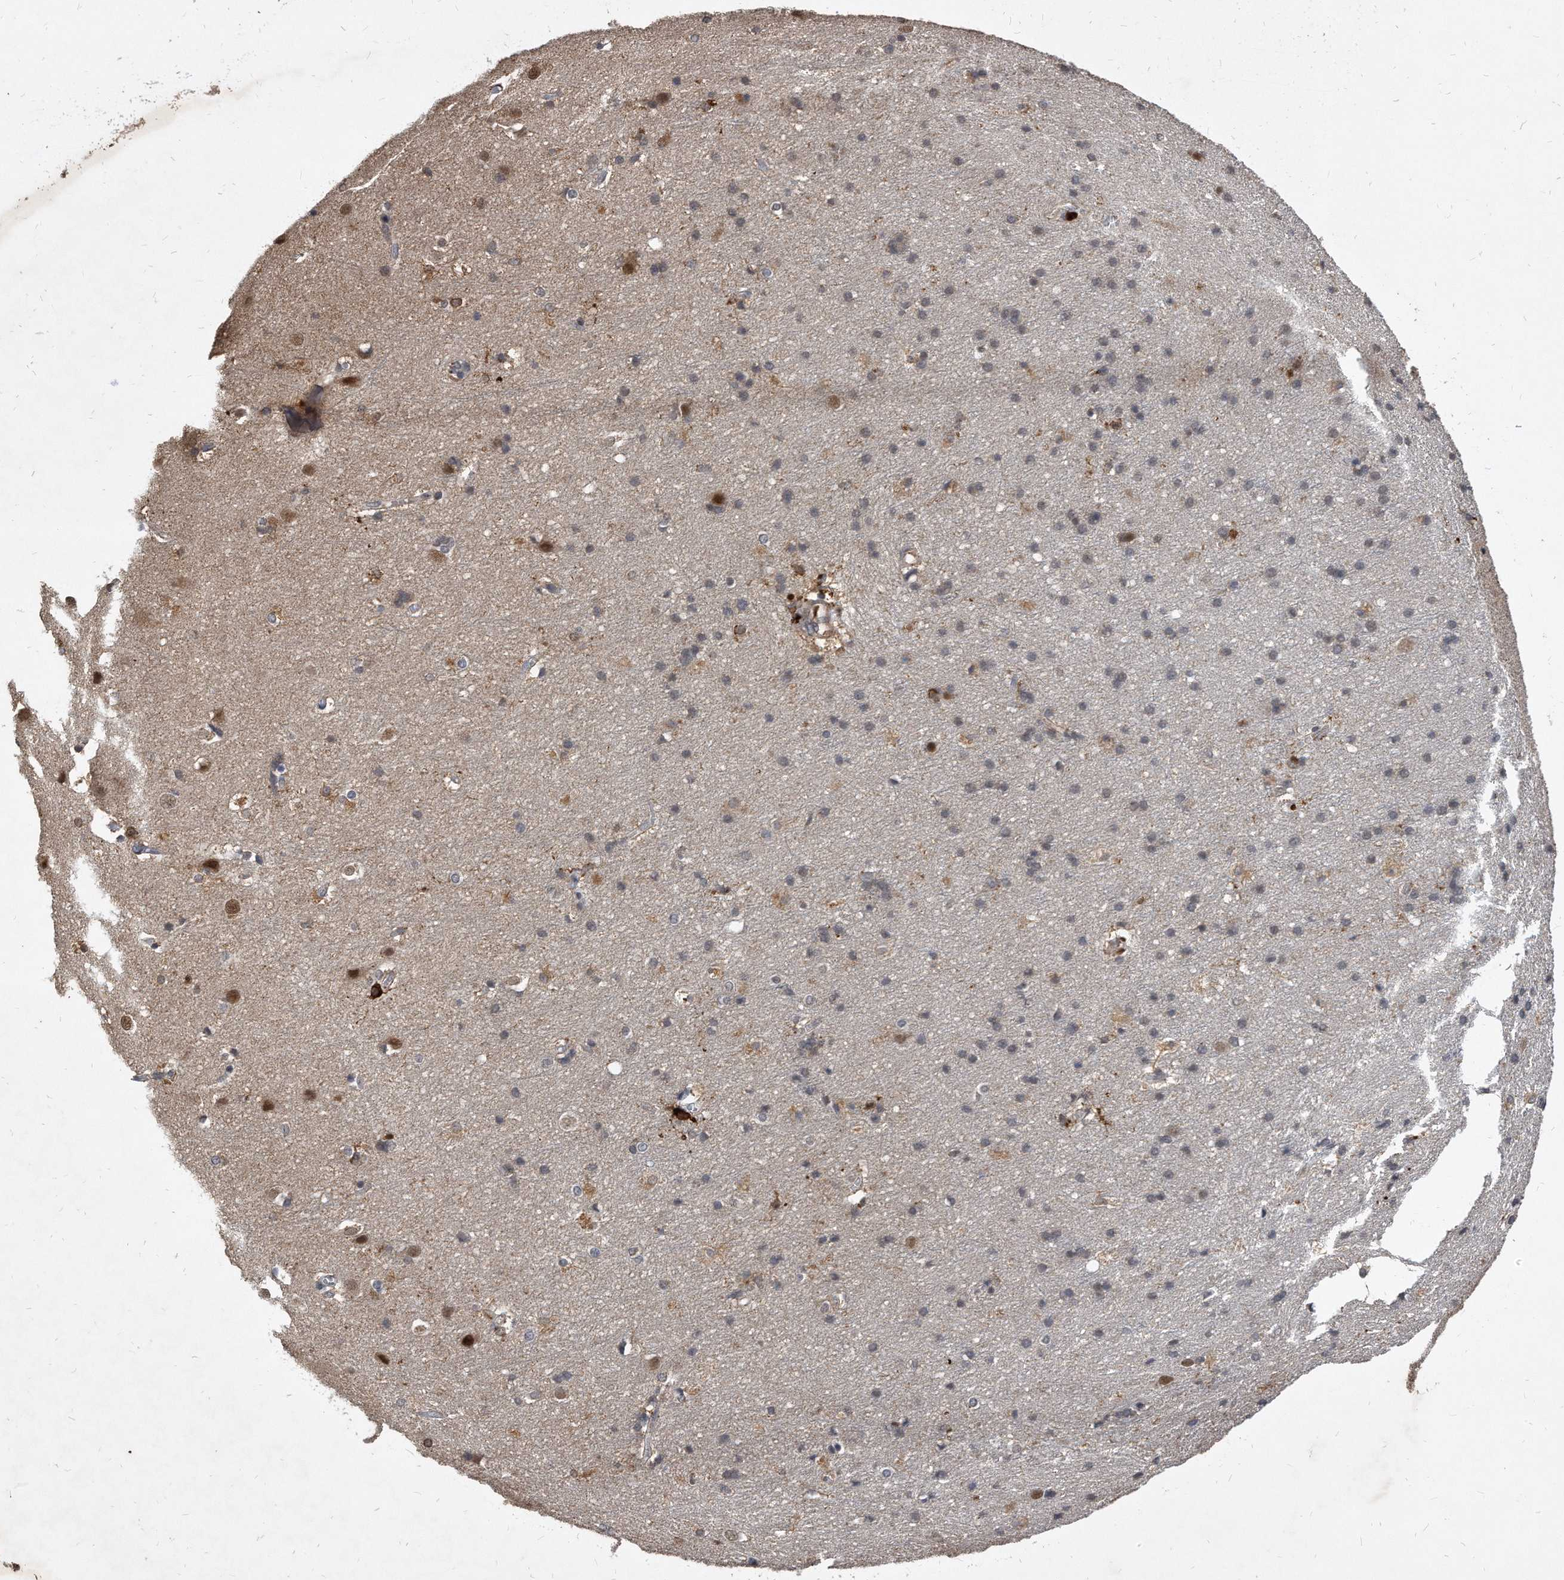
{"staining": {"intensity": "weak", "quantity": "25%-75%", "location": "cytoplasmic/membranous"}, "tissue": "cerebral cortex", "cell_type": "Endothelial cells", "image_type": "normal", "snomed": [{"axis": "morphology", "description": "Normal tissue, NOS"}, {"axis": "topography", "description": "Cerebral cortex"}], "caption": "Protein positivity by immunohistochemistry (IHC) reveals weak cytoplasmic/membranous expression in about 25%-75% of endothelial cells in unremarkable cerebral cortex.", "gene": "SOBP", "patient": {"sex": "male", "age": 54}}